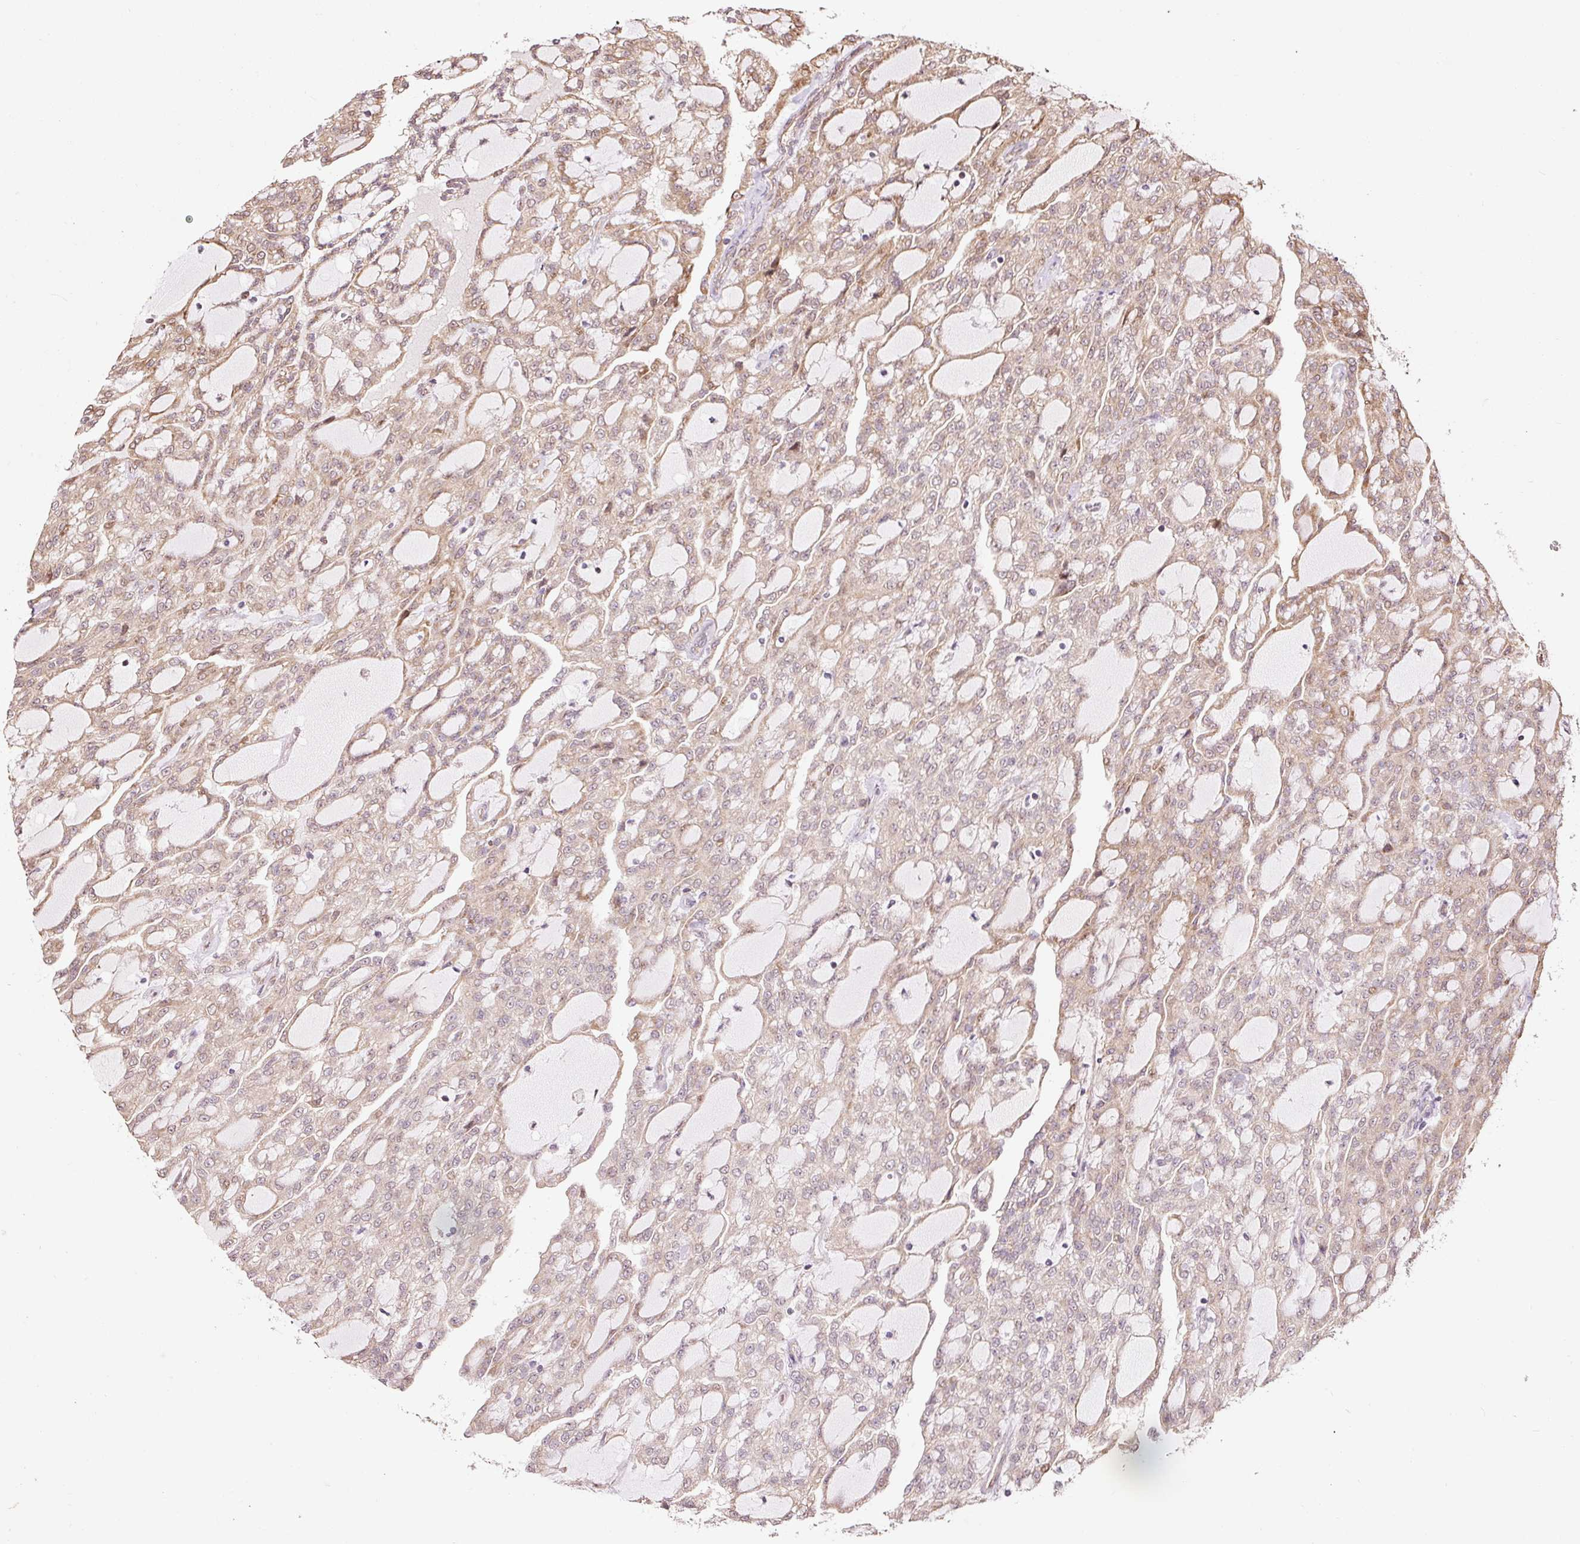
{"staining": {"intensity": "moderate", "quantity": "25%-75%", "location": "cytoplasmic/membranous"}, "tissue": "renal cancer", "cell_type": "Tumor cells", "image_type": "cancer", "snomed": [{"axis": "morphology", "description": "Adenocarcinoma, NOS"}, {"axis": "topography", "description": "Kidney"}], "caption": "Tumor cells reveal moderate cytoplasmic/membranous positivity in about 25%-75% of cells in renal adenocarcinoma.", "gene": "ETF1", "patient": {"sex": "male", "age": 63}}